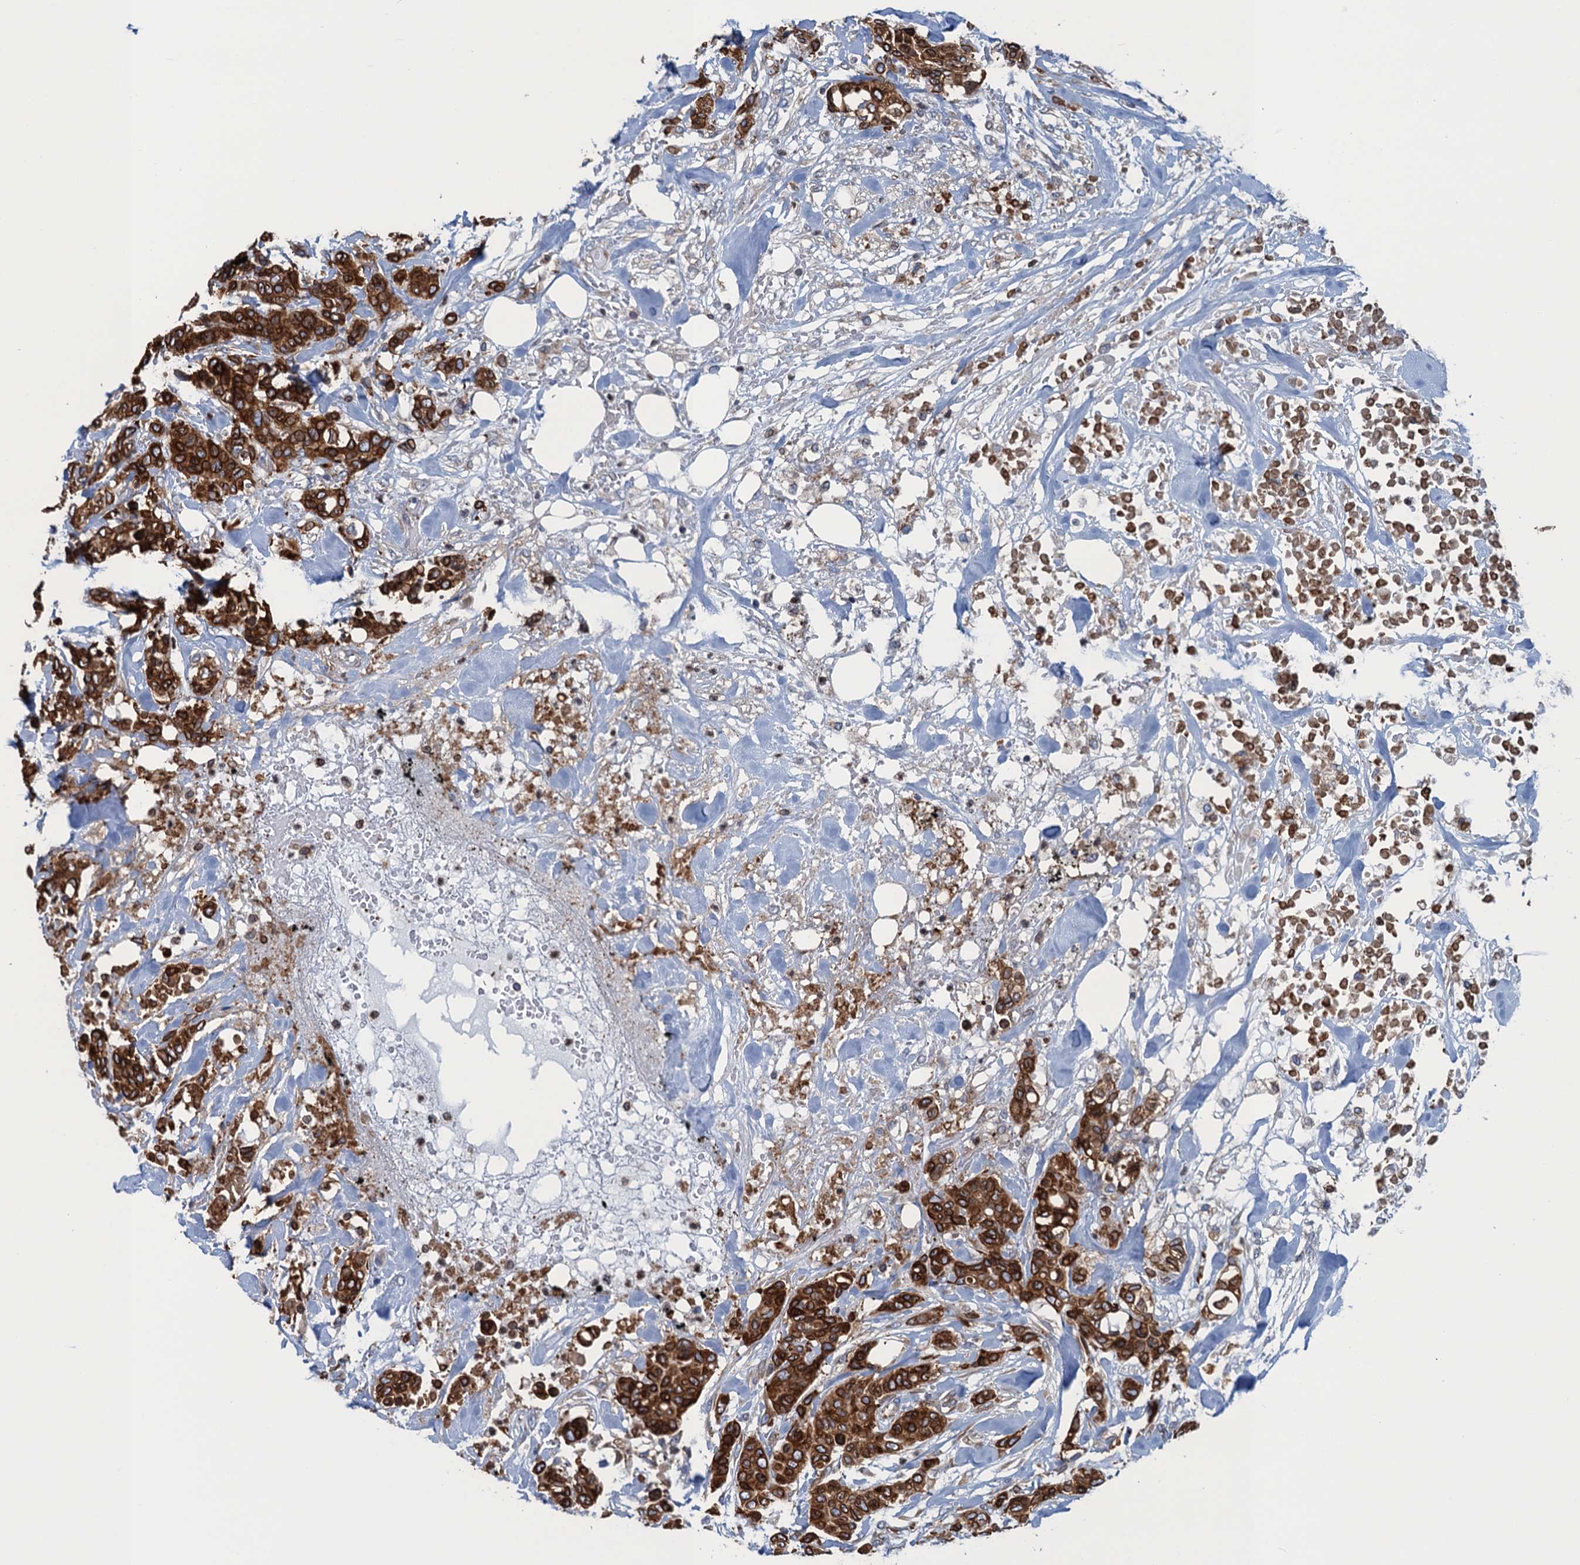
{"staining": {"intensity": "strong", "quantity": ">75%", "location": "cytoplasmic/membranous"}, "tissue": "breast cancer", "cell_type": "Tumor cells", "image_type": "cancer", "snomed": [{"axis": "morphology", "description": "Lobular carcinoma"}, {"axis": "topography", "description": "Breast"}], "caption": "Lobular carcinoma (breast) was stained to show a protein in brown. There is high levels of strong cytoplasmic/membranous positivity in approximately >75% of tumor cells.", "gene": "TMEM205", "patient": {"sex": "female", "age": 51}}